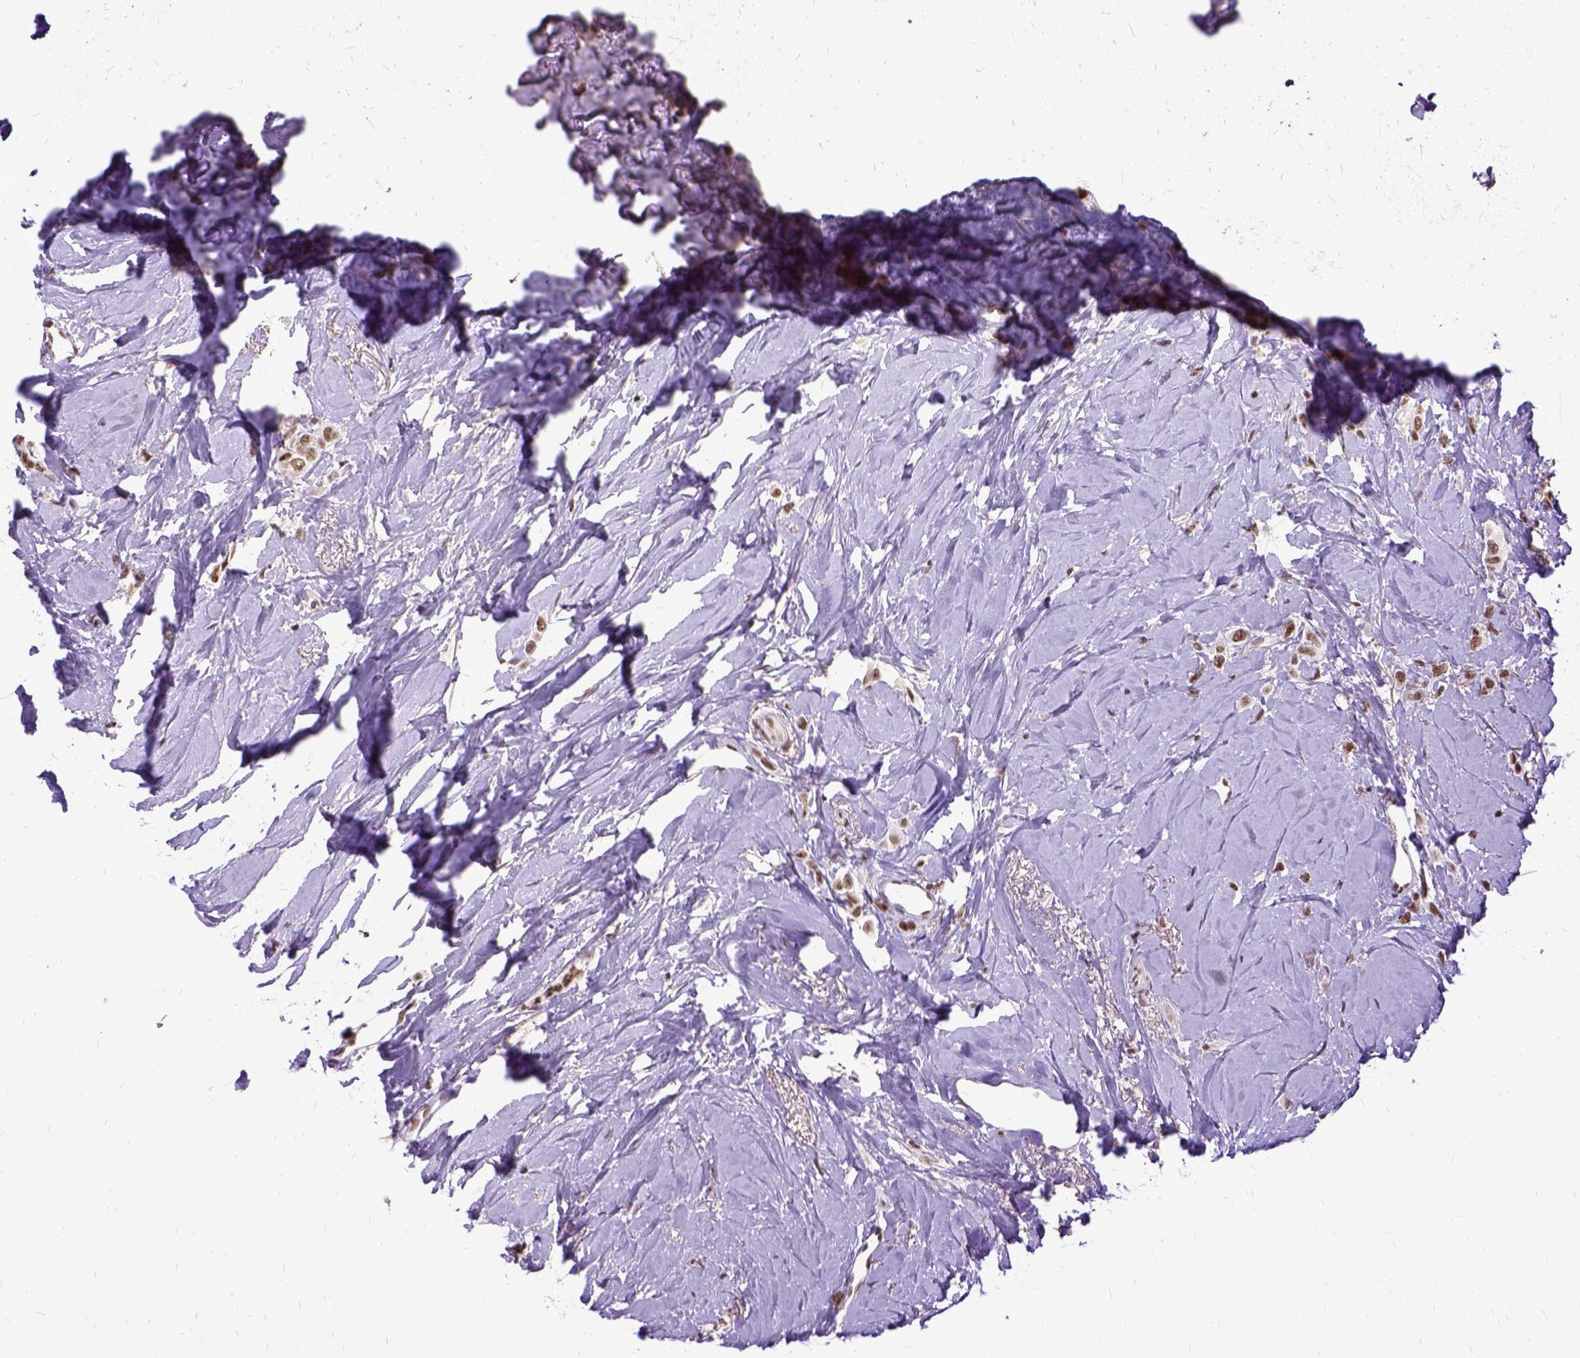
{"staining": {"intensity": "moderate", "quantity": ">75%", "location": "nuclear"}, "tissue": "breast cancer", "cell_type": "Tumor cells", "image_type": "cancer", "snomed": [{"axis": "morphology", "description": "Lobular carcinoma"}, {"axis": "topography", "description": "Breast"}], "caption": "The immunohistochemical stain labels moderate nuclear staining in tumor cells of breast cancer (lobular carcinoma) tissue.", "gene": "SETD1A", "patient": {"sex": "female", "age": 66}}